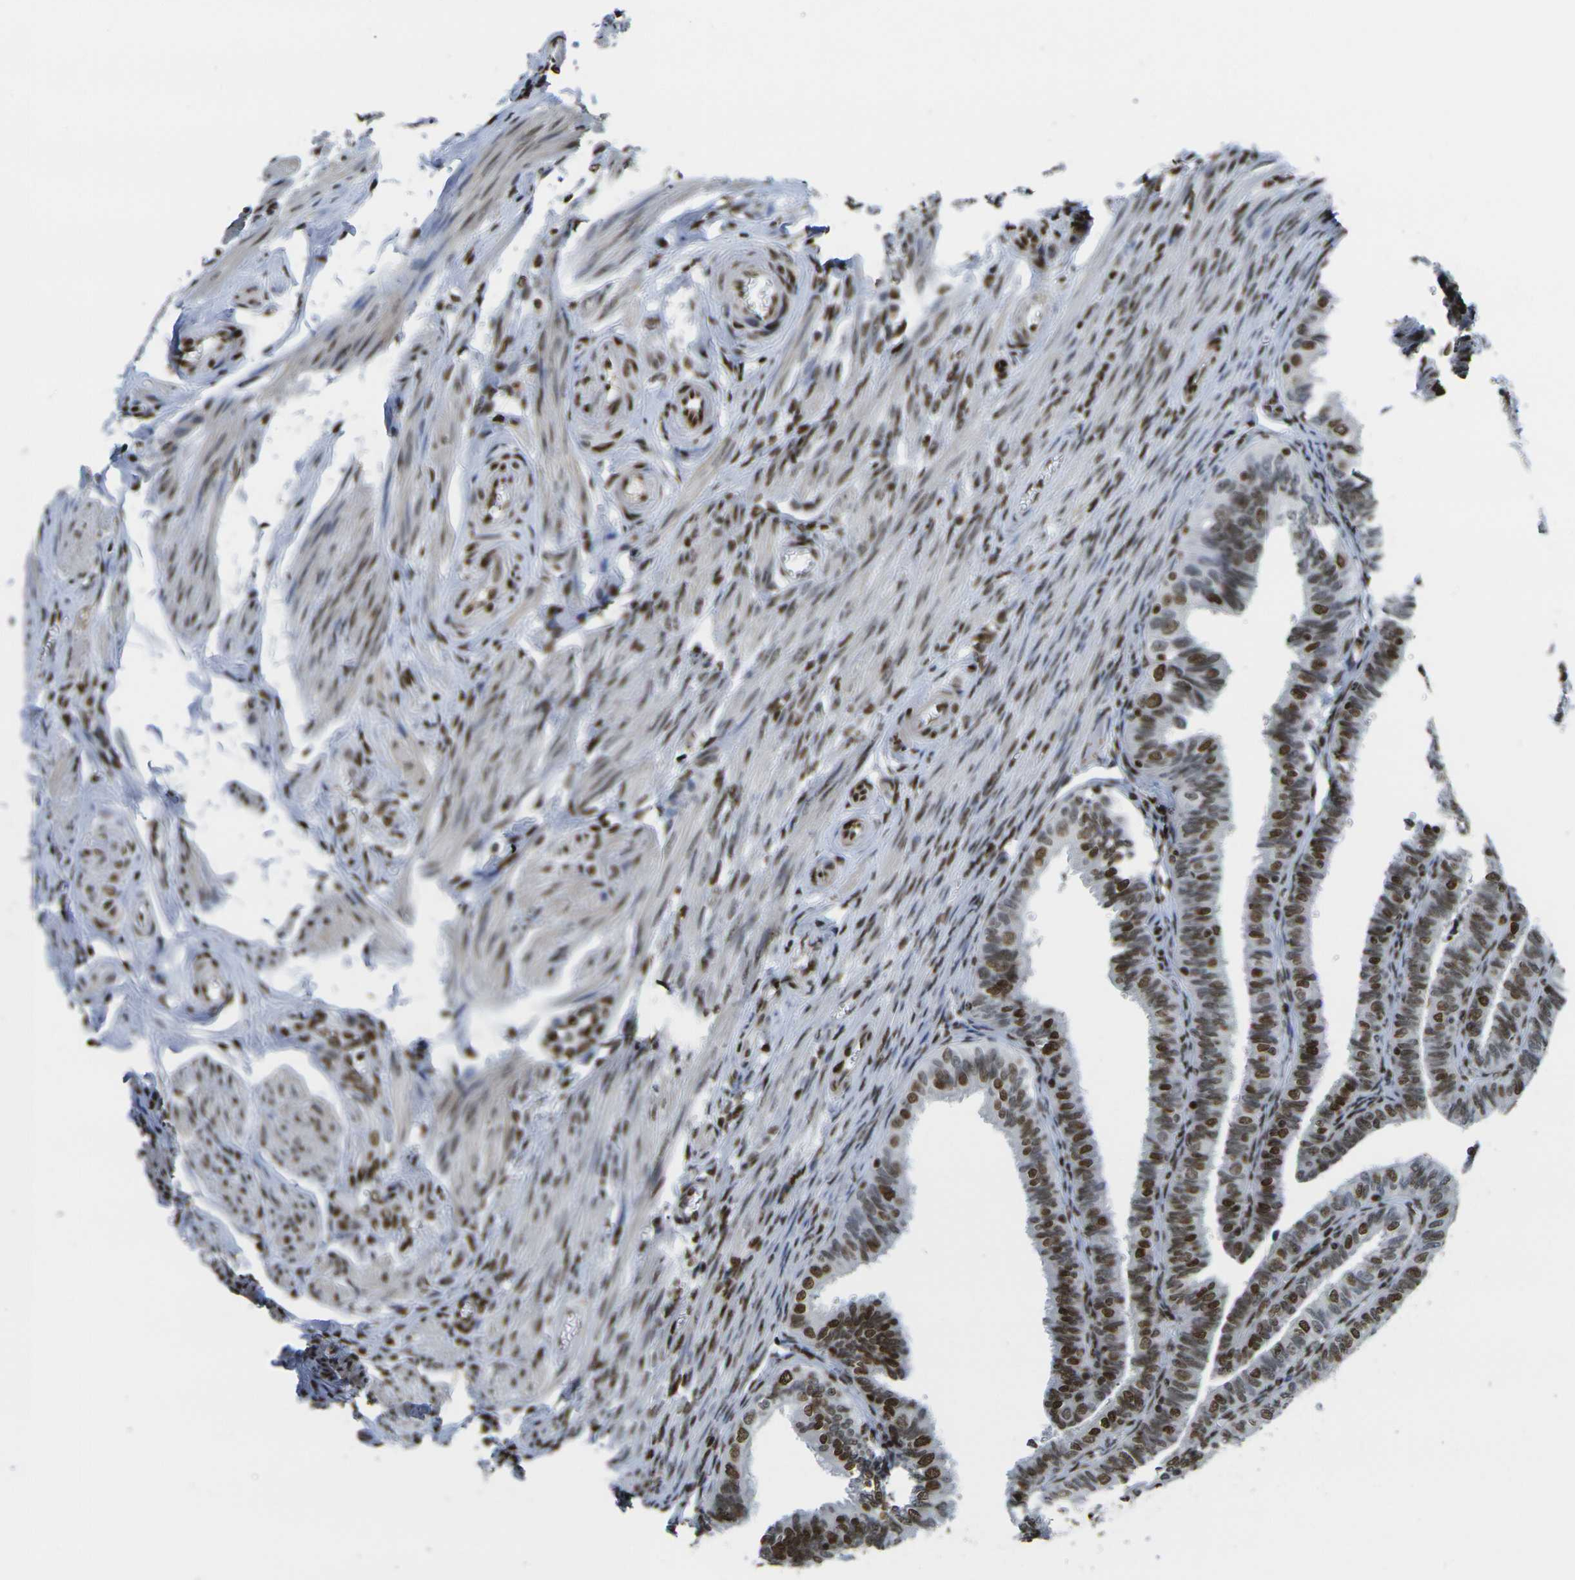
{"staining": {"intensity": "strong", "quantity": ">75%", "location": "nuclear"}, "tissue": "fallopian tube", "cell_type": "Glandular cells", "image_type": "normal", "snomed": [{"axis": "morphology", "description": "Normal tissue, NOS"}, {"axis": "topography", "description": "Fallopian tube"}], "caption": "The histopathology image exhibits immunohistochemical staining of unremarkable fallopian tube. There is strong nuclear staining is present in about >75% of glandular cells. Nuclei are stained in blue.", "gene": "H1", "patient": {"sex": "female", "age": 46}}